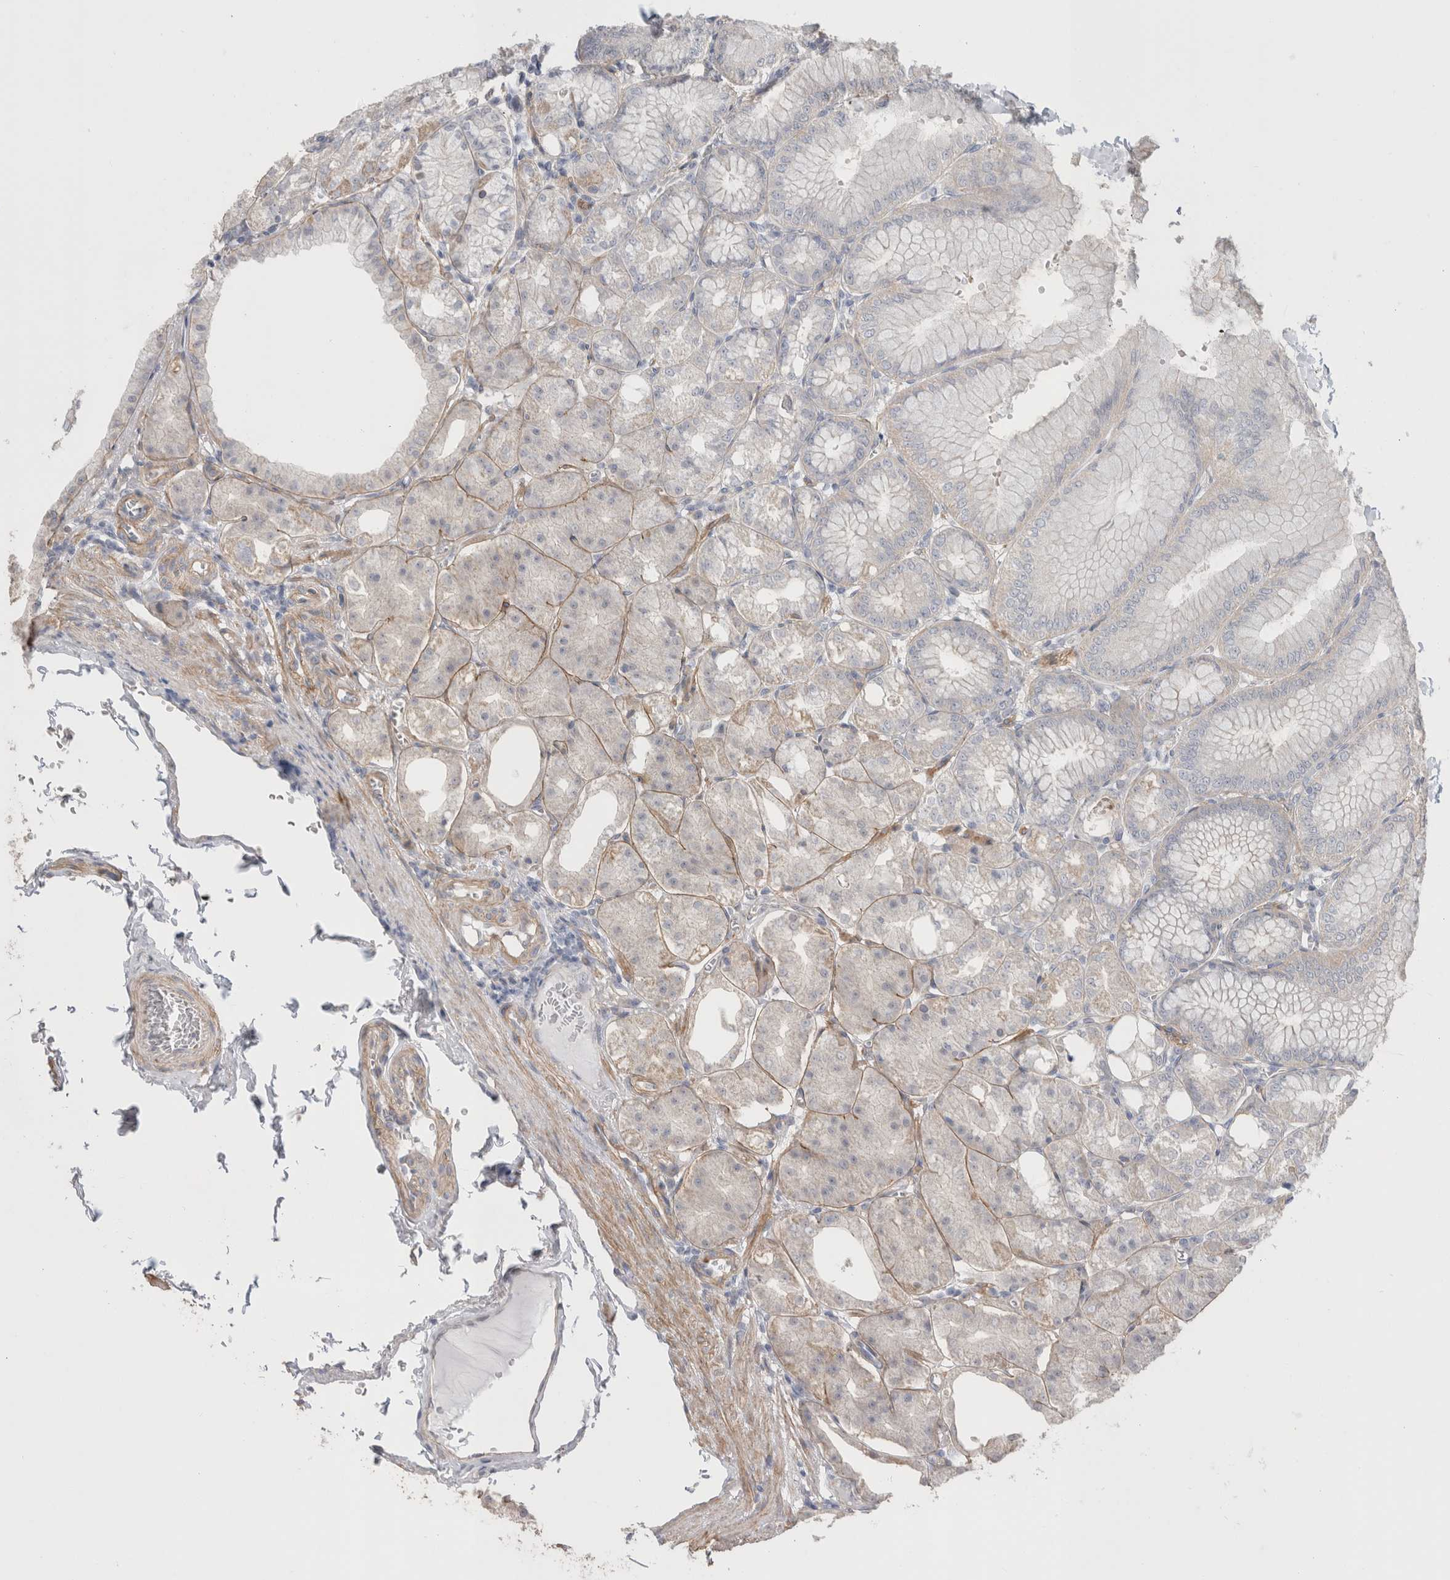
{"staining": {"intensity": "moderate", "quantity": "<25%", "location": "cytoplasmic/membranous"}, "tissue": "stomach", "cell_type": "Glandular cells", "image_type": "normal", "snomed": [{"axis": "morphology", "description": "Normal tissue, NOS"}, {"axis": "topography", "description": "Stomach, lower"}], "caption": "Protein expression analysis of benign stomach demonstrates moderate cytoplasmic/membranous positivity in approximately <25% of glandular cells.", "gene": "DMD", "patient": {"sex": "male", "age": 71}}